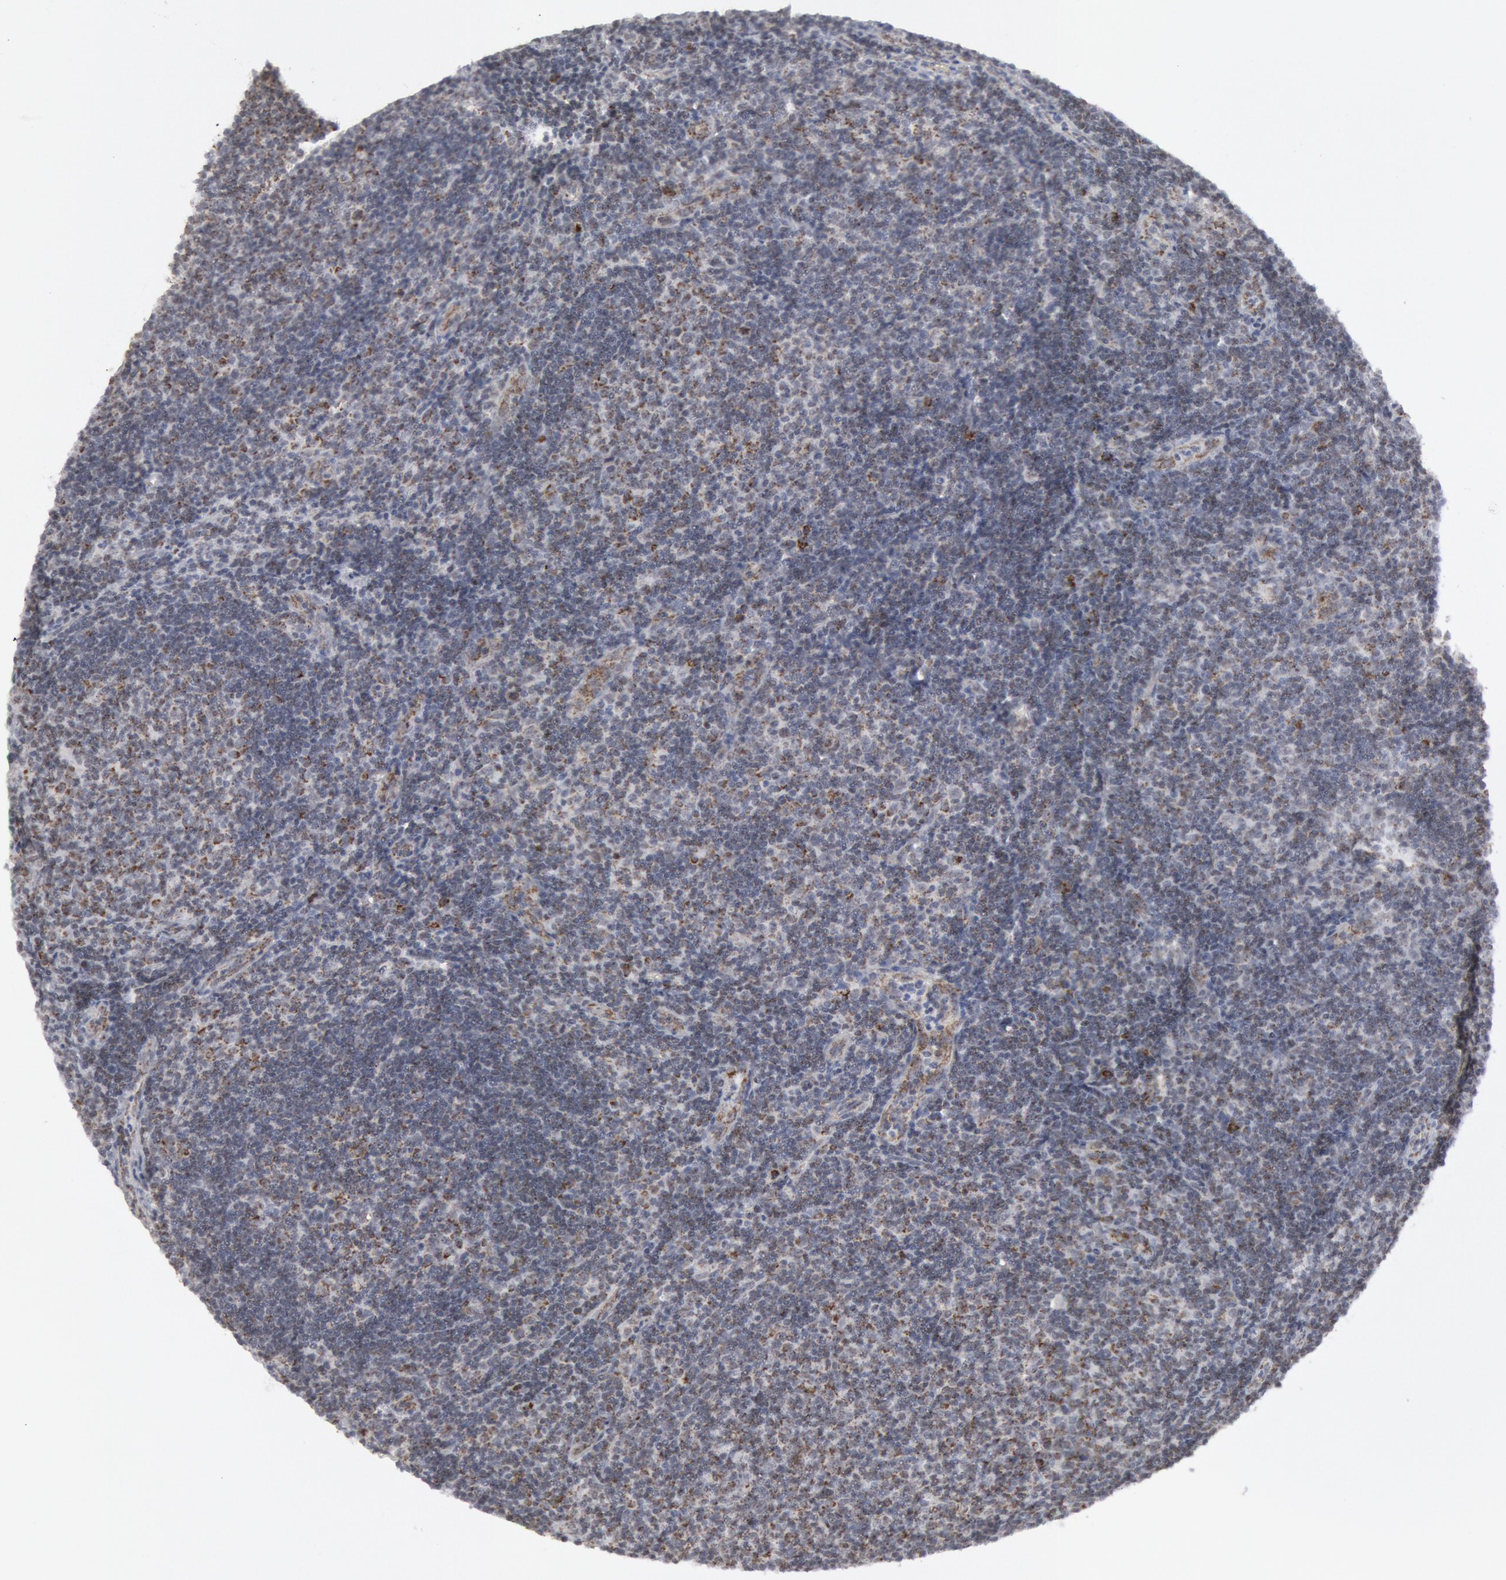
{"staining": {"intensity": "weak", "quantity": "25%-75%", "location": "cytoplasmic/membranous"}, "tissue": "lymphoma", "cell_type": "Tumor cells", "image_type": "cancer", "snomed": [{"axis": "morphology", "description": "Malignant lymphoma, non-Hodgkin's type, Low grade"}, {"axis": "topography", "description": "Lymph node"}], "caption": "Protein analysis of low-grade malignant lymphoma, non-Hodgkin's type tissue displays weak cytoplasmic/membranous positivity in about 25%-75% of tumor cells.", "gene": "CASP9", "patient": {"sex": "male", "age": 49}}